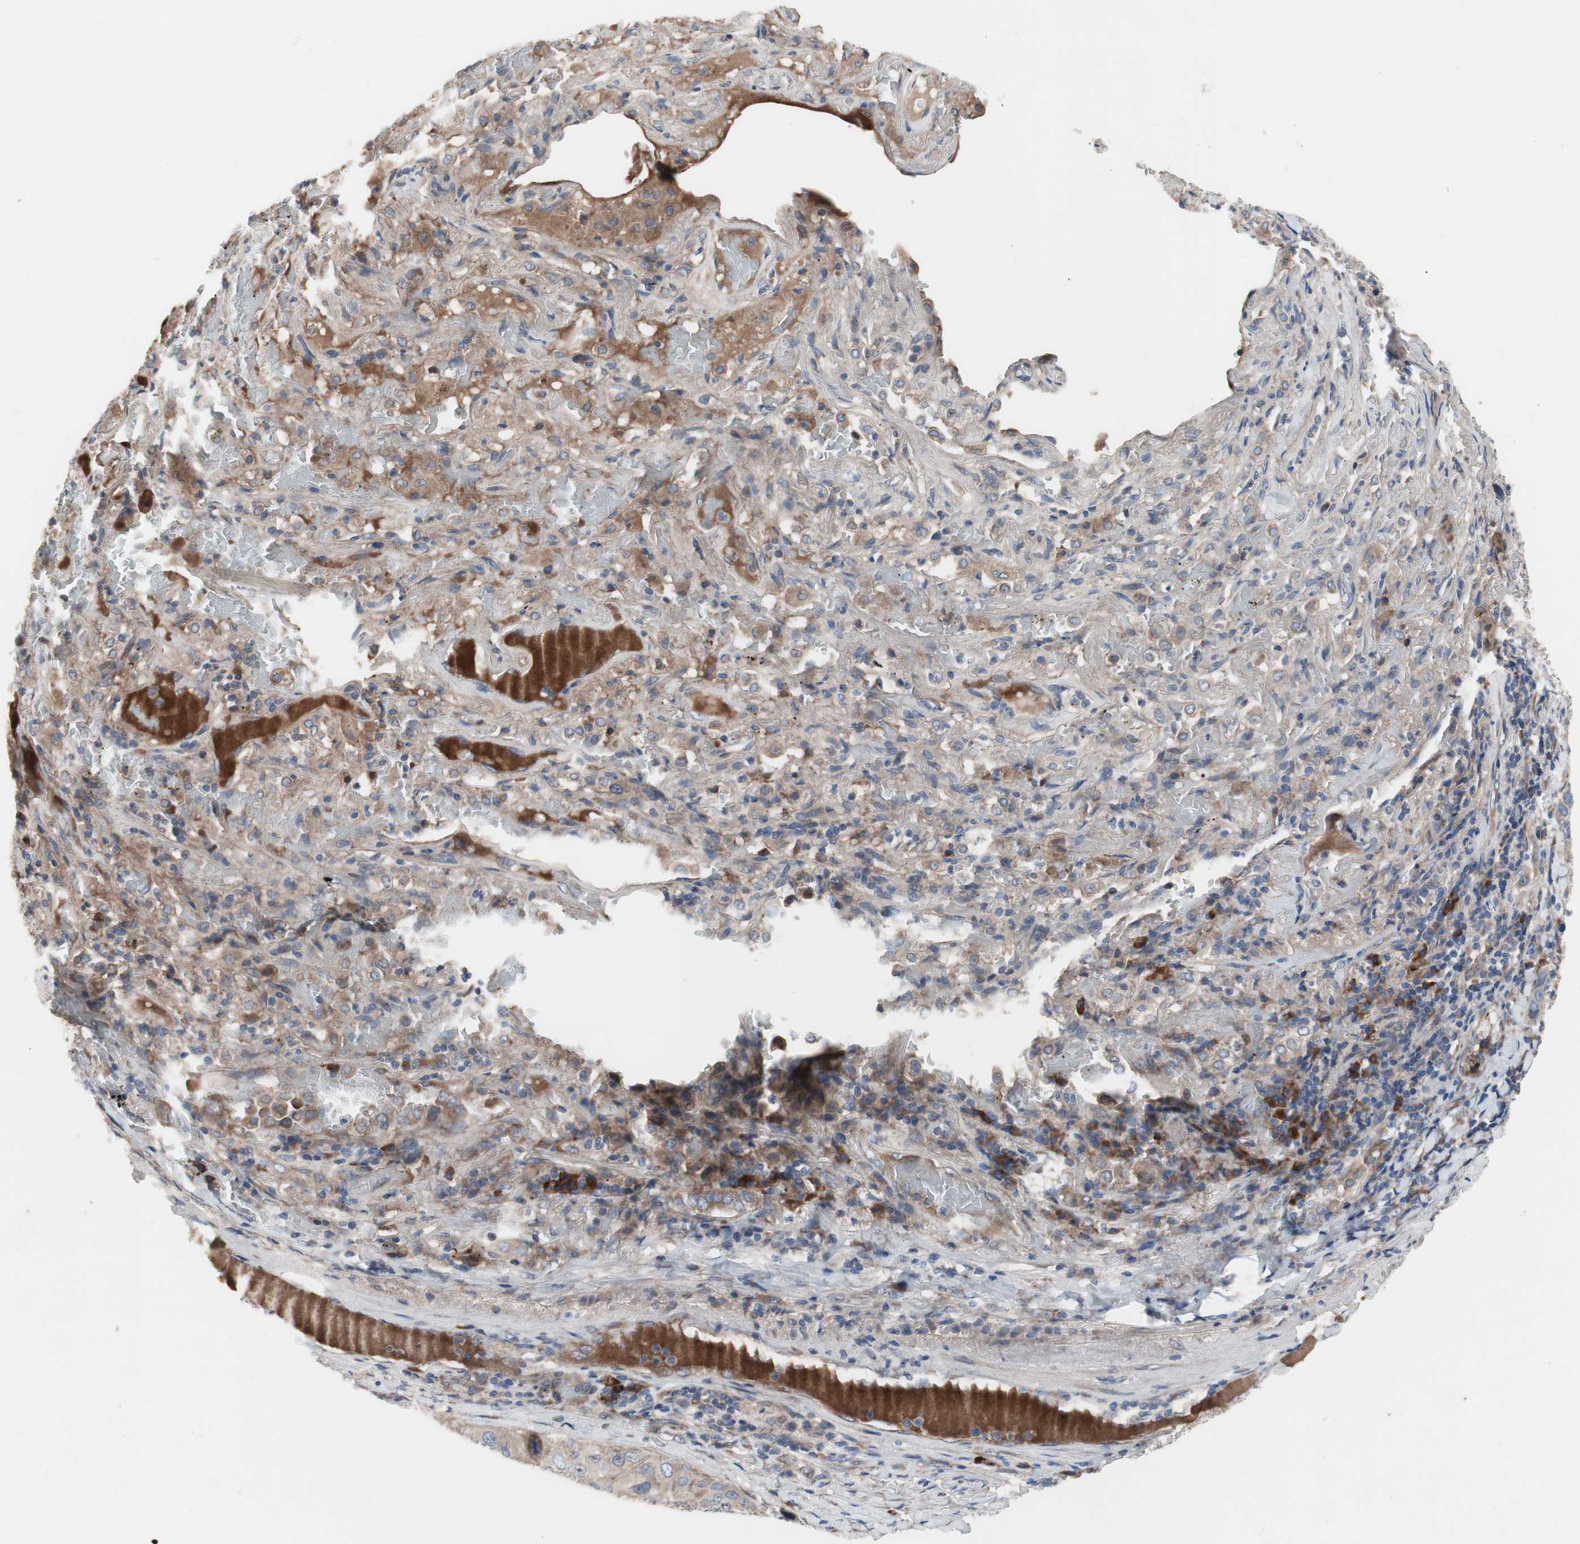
{"staining": {"intensity": "weak", "quantity": ">75%", "location": "cytoplasmic/membranous"}, "tissue": "lung cancer", "cell_type": "Tumor cells", "image_type": "cancer", "snomed": [{"axis": "morphology", "description": "Squamous cell carcinoma, NOS"}, {"axis": "topography", "description": "Lung"}], "caption": "Protein analysis of squamous cell carcinoma (lung) tissue displays weak cytoplasmic/membranous positivity in approximately >75% of tumor cells.", "gene": "KANSL1", "patient": {"sex": "male", "age": 57}}